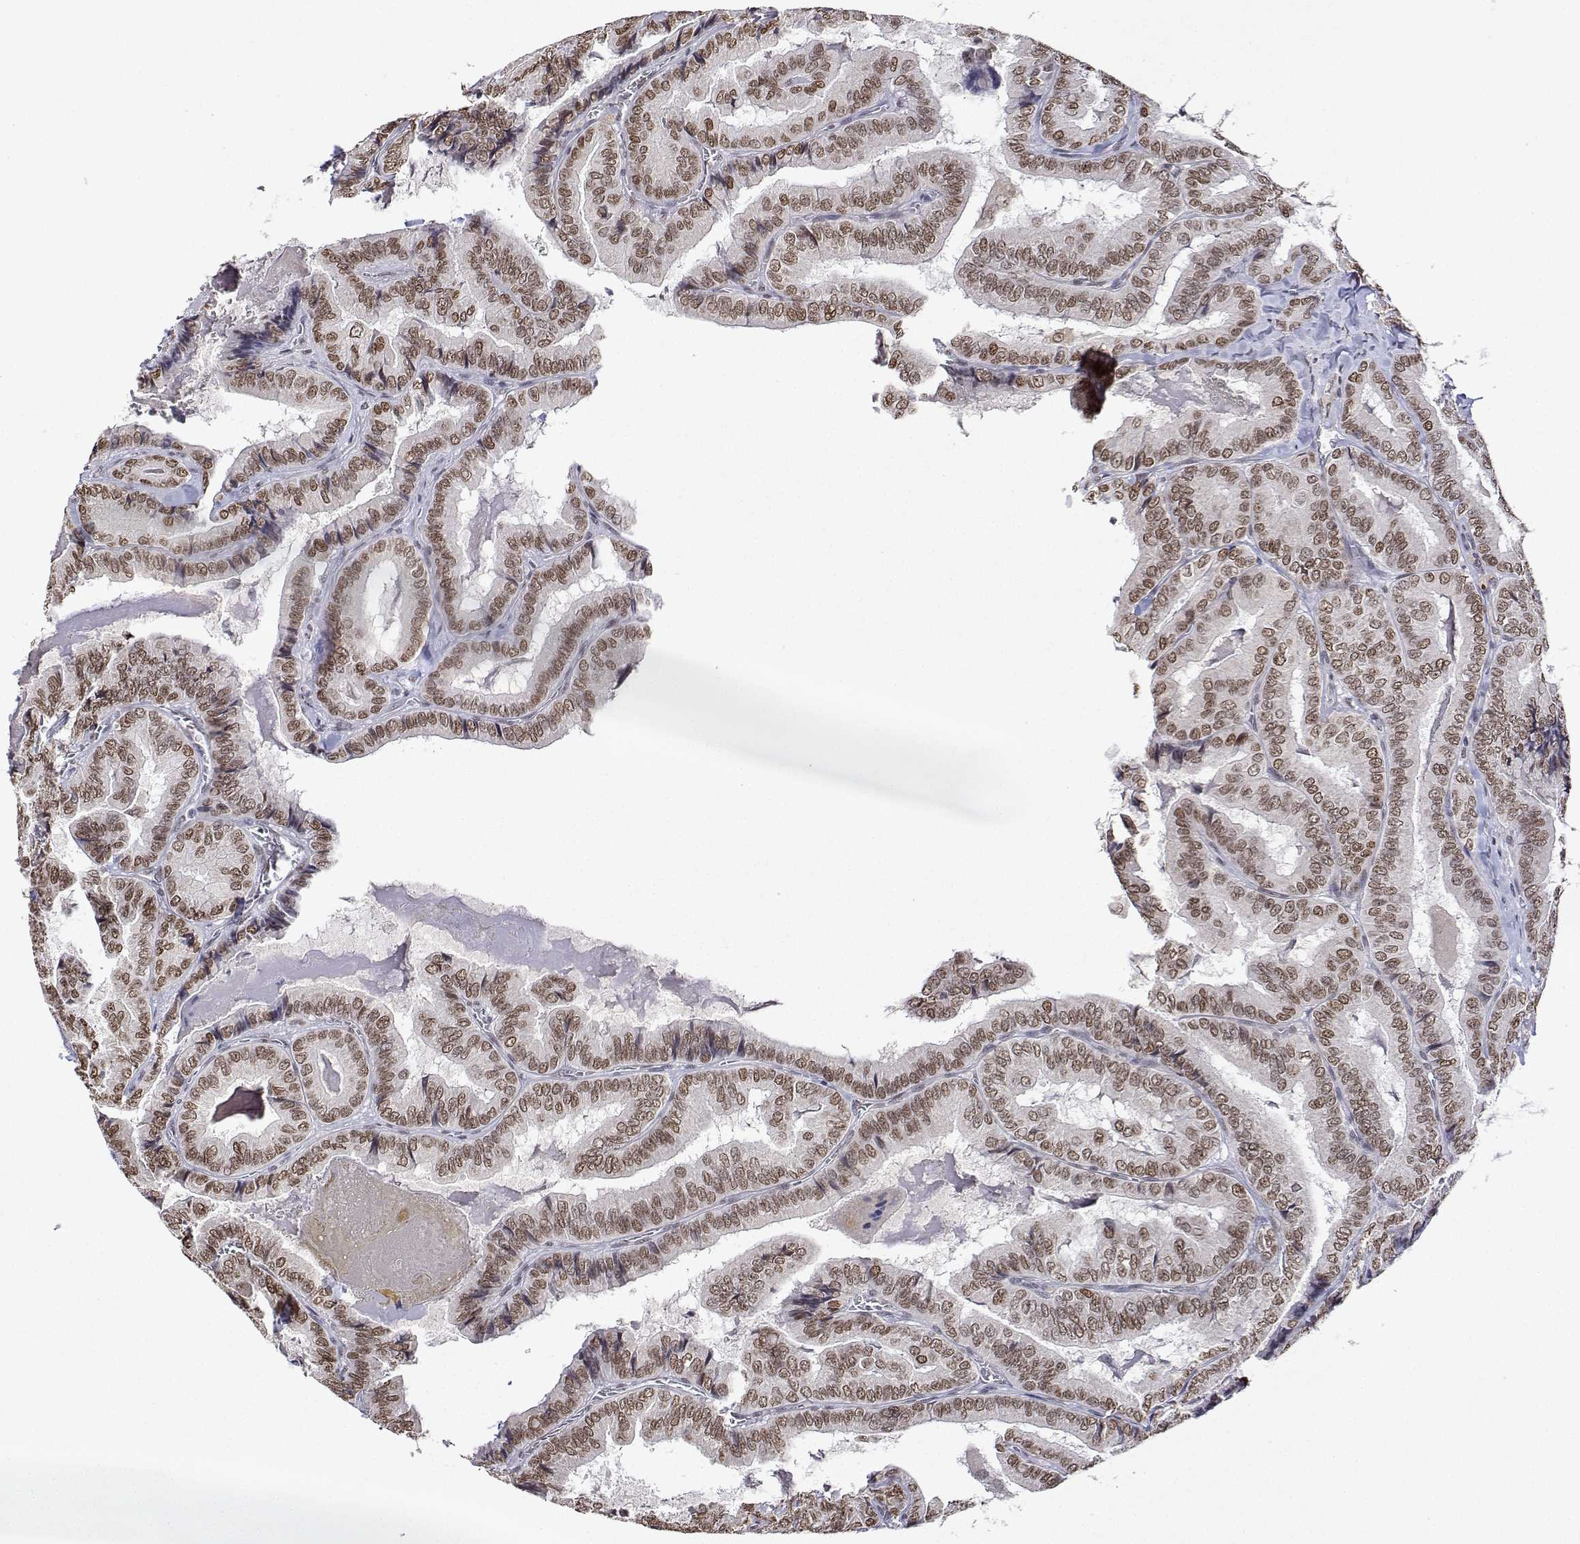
{"staining": {"intensity": "moderate", "quantity": ">75%", "location": "nuclear"}, "tissue": "thyroid cancer", "cell_type": "Tumor cells", "image_type": "cancer", "snomed": [{"axis": "morphology", "description": "Papillary adenocarcinoma, NOS"}, {"axis": "topography", "description": "Thyroid gland"}], "caption": "IHC staining of thyroid cancer, which displays medium levels of moderate nuclear staining in about >75% of tumor cells indicating moderate nuclear protein positivity. The staining was performed using DAB (3,3'-diaminobenzidine) (brown) for protein detection and nuclei were counterstained in hematoxylin (blue).", "gene": "XPC", "patient": {"sex": "female", "age": 75}}